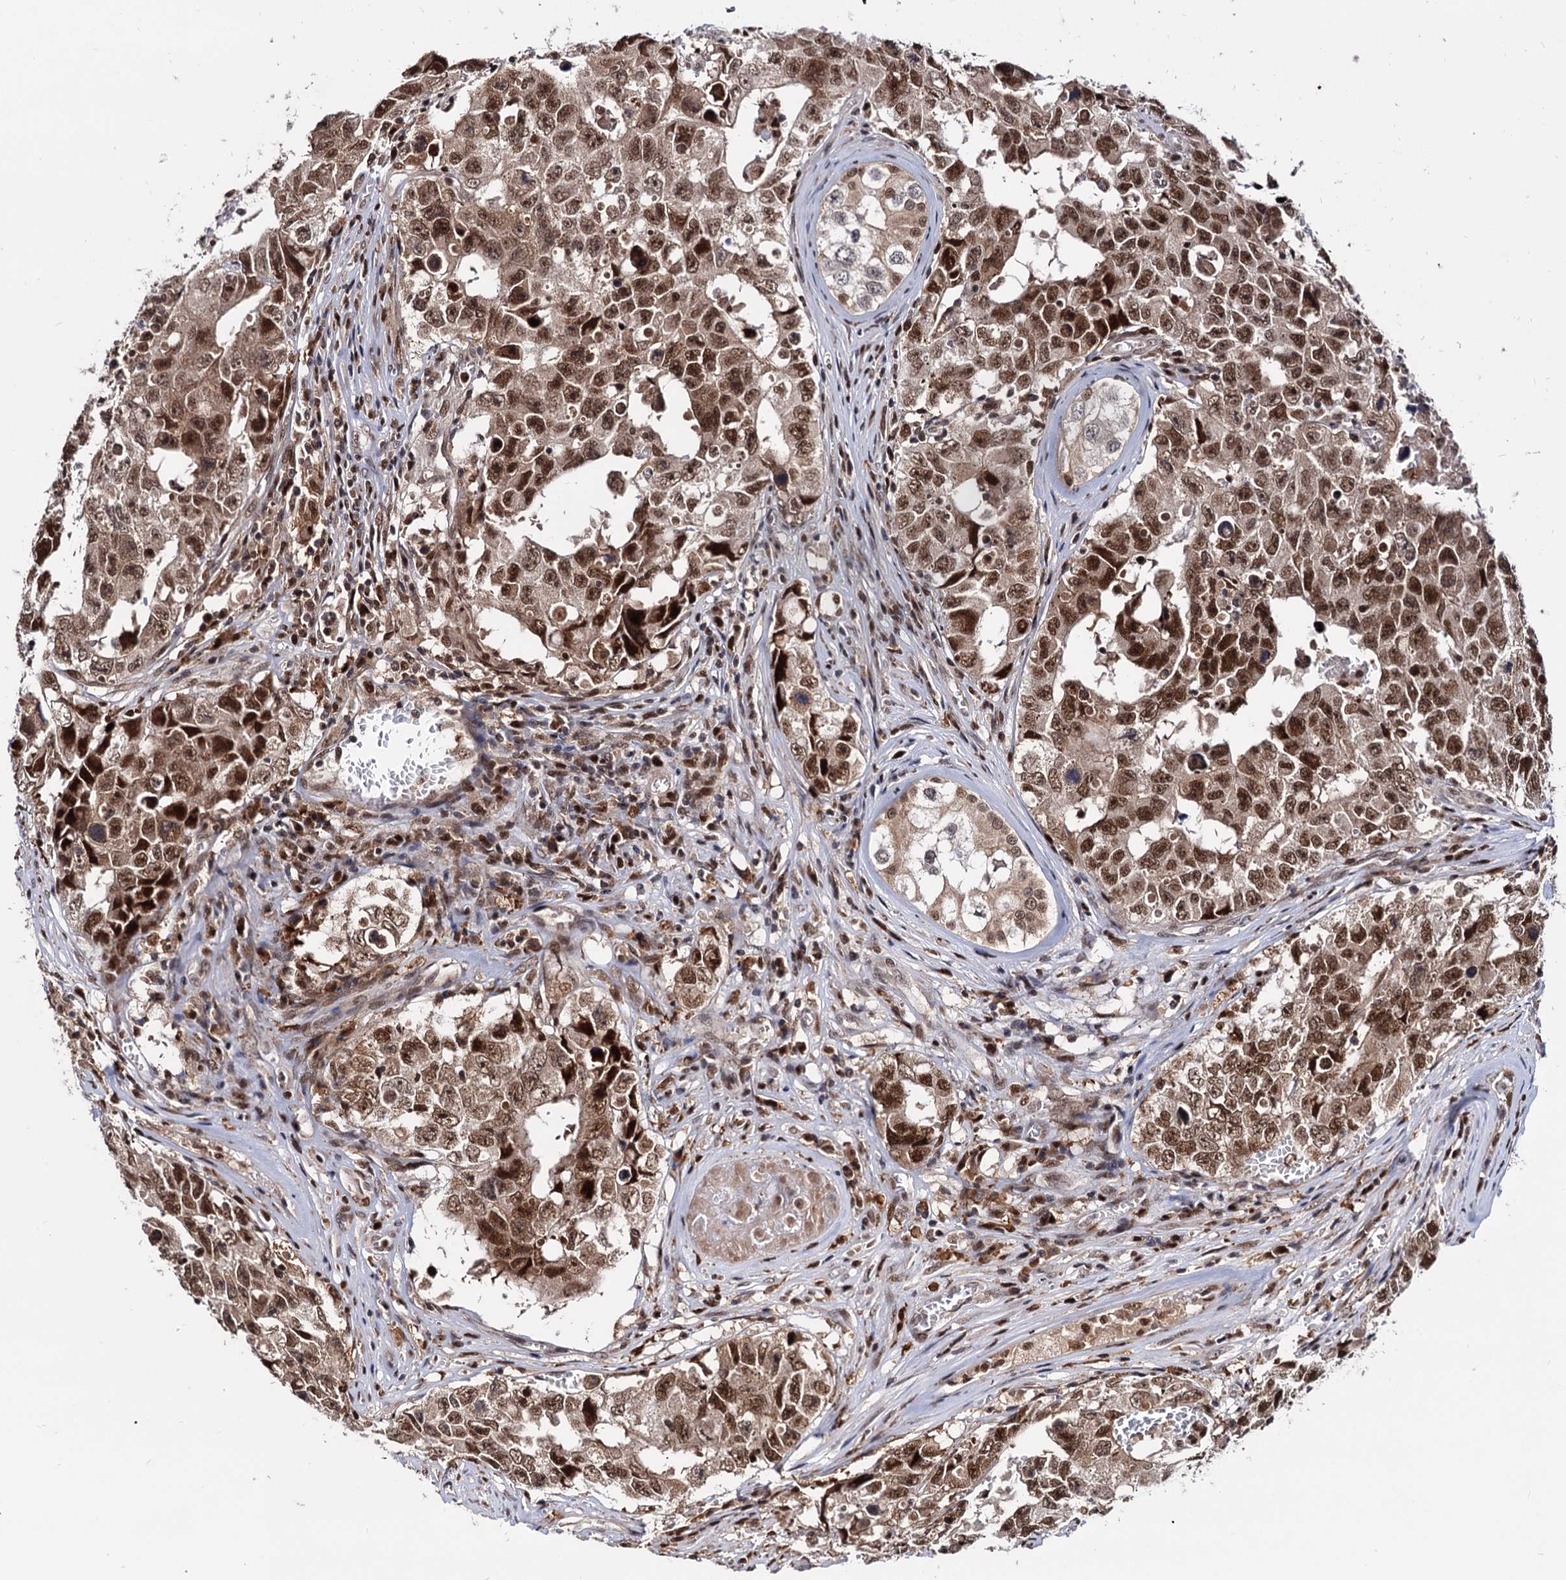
{"staining": {"intensity": "strong", "quantity": ">75%", "location": "cytoplasmic/membranous,nuclear"}, "tissue": "testis cancer", "cell_type": "Tumor cells", "image_type": "cancer", "snomed": [{"axis": "morphology", "description": "Carcinoma, Embryonal, NOS"}, {"axis": "topography", "description": "Testis"}], "caption": "Human testis cancer stained with a protein marker reveals strong staining in tumor cells.", "gene": "RNASEH2B", "patient": {"sex": "male", "age": 17}}